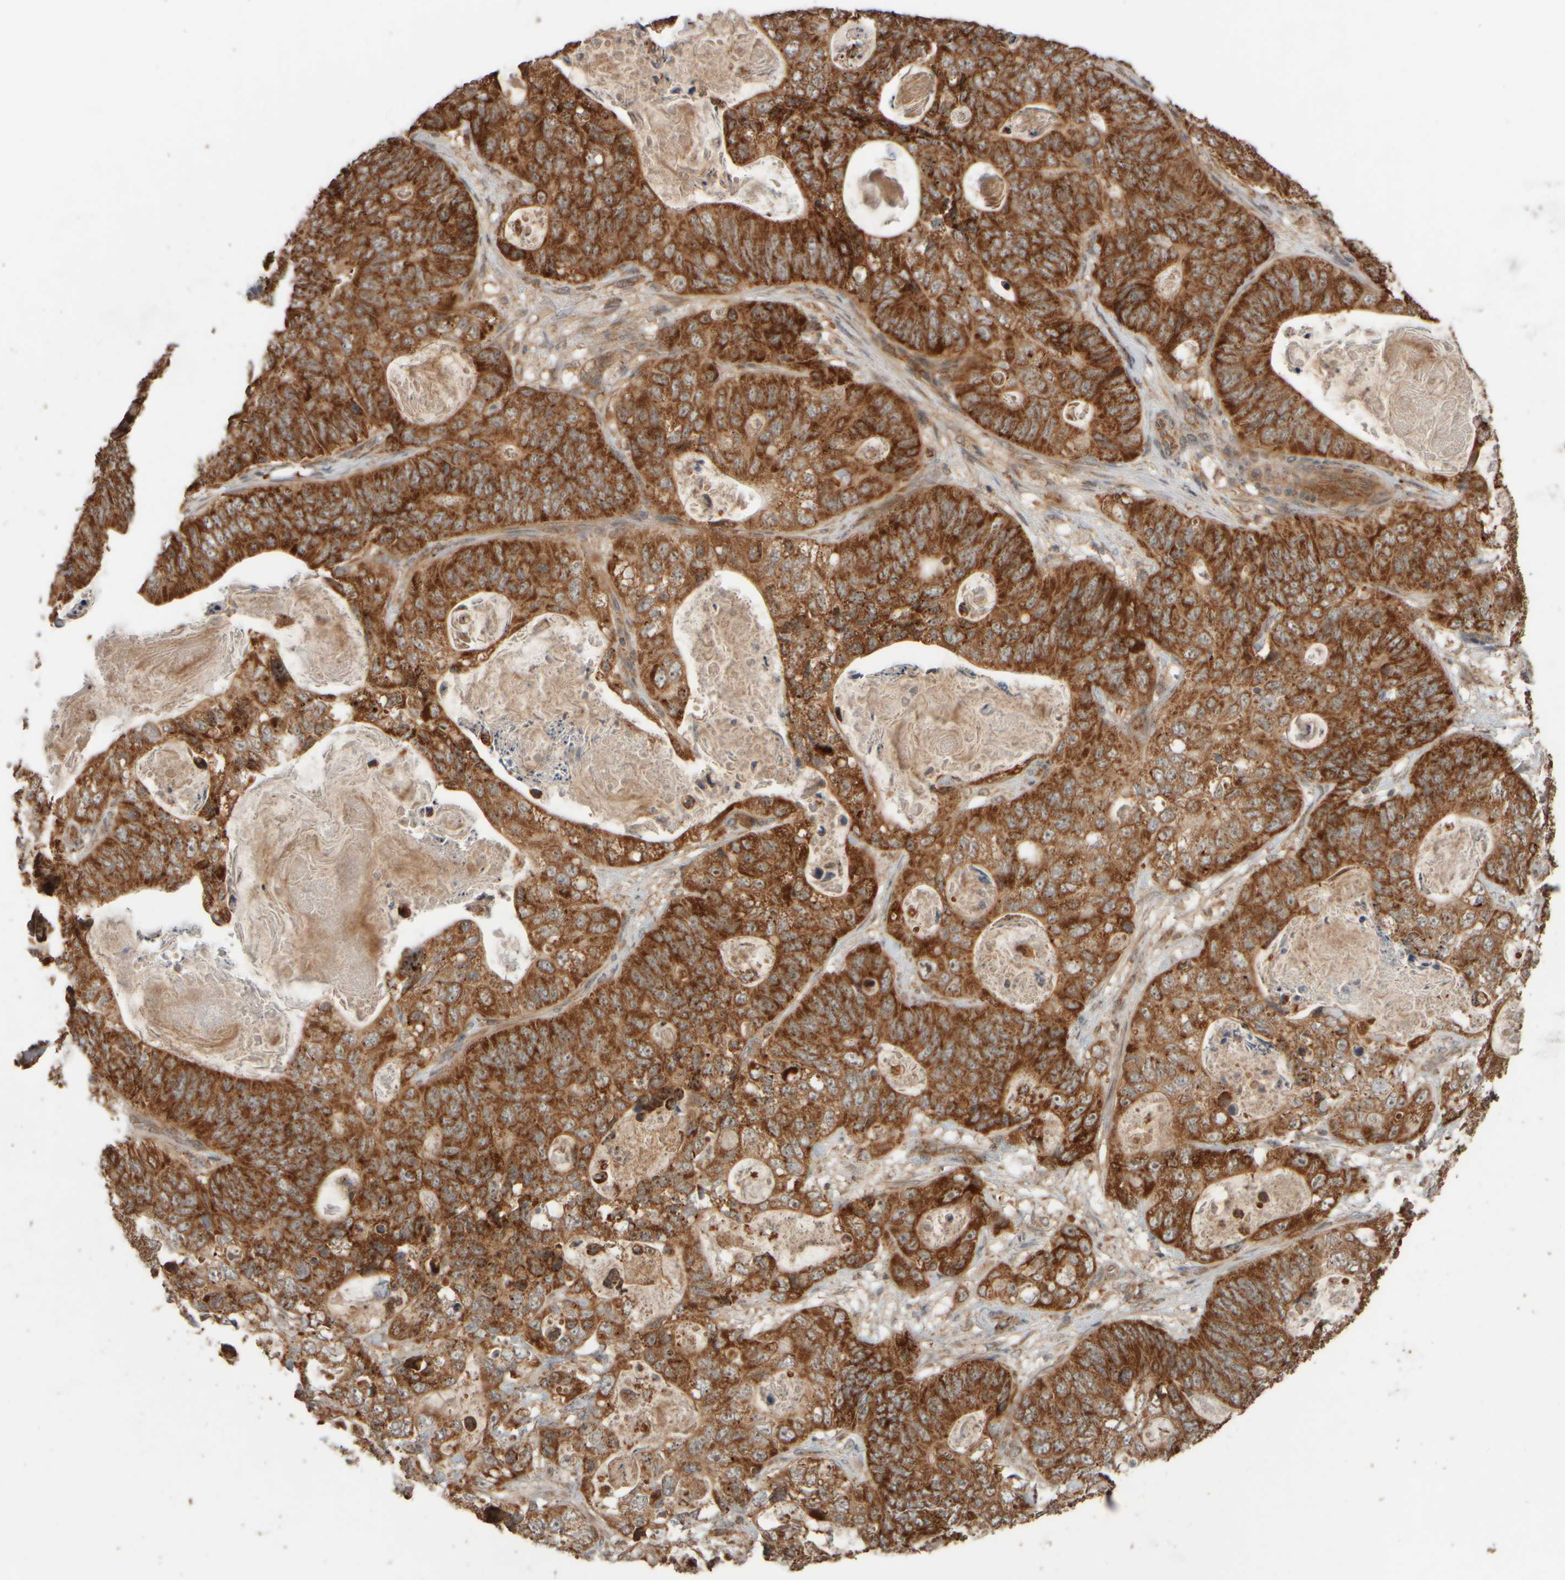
{"staining": {"intensity": "strong", "quantity": ">75%", "location": "cytoplasmic/membranous"}, "tissue": "stomach cancer", "cell_type": "Tumor cells", "image_type": "cancer", "snomed": [{"axis": "morphology", "description": "Normal tissue, NOS"}, {"axis": "morphology", "description": "Adenocarcinoma, NOS"}, {"axis": "topography", "description": "Stomach"}], "caption": "Approximately >75% of tumor cells in human adenocarcinoma (stomach) display strong cytoplasmic/membranous protein expression as visualized by brown immunohistochemical staining.", "gene": "EIF2B3", "patient": {"sex": "female", "age": 89}}